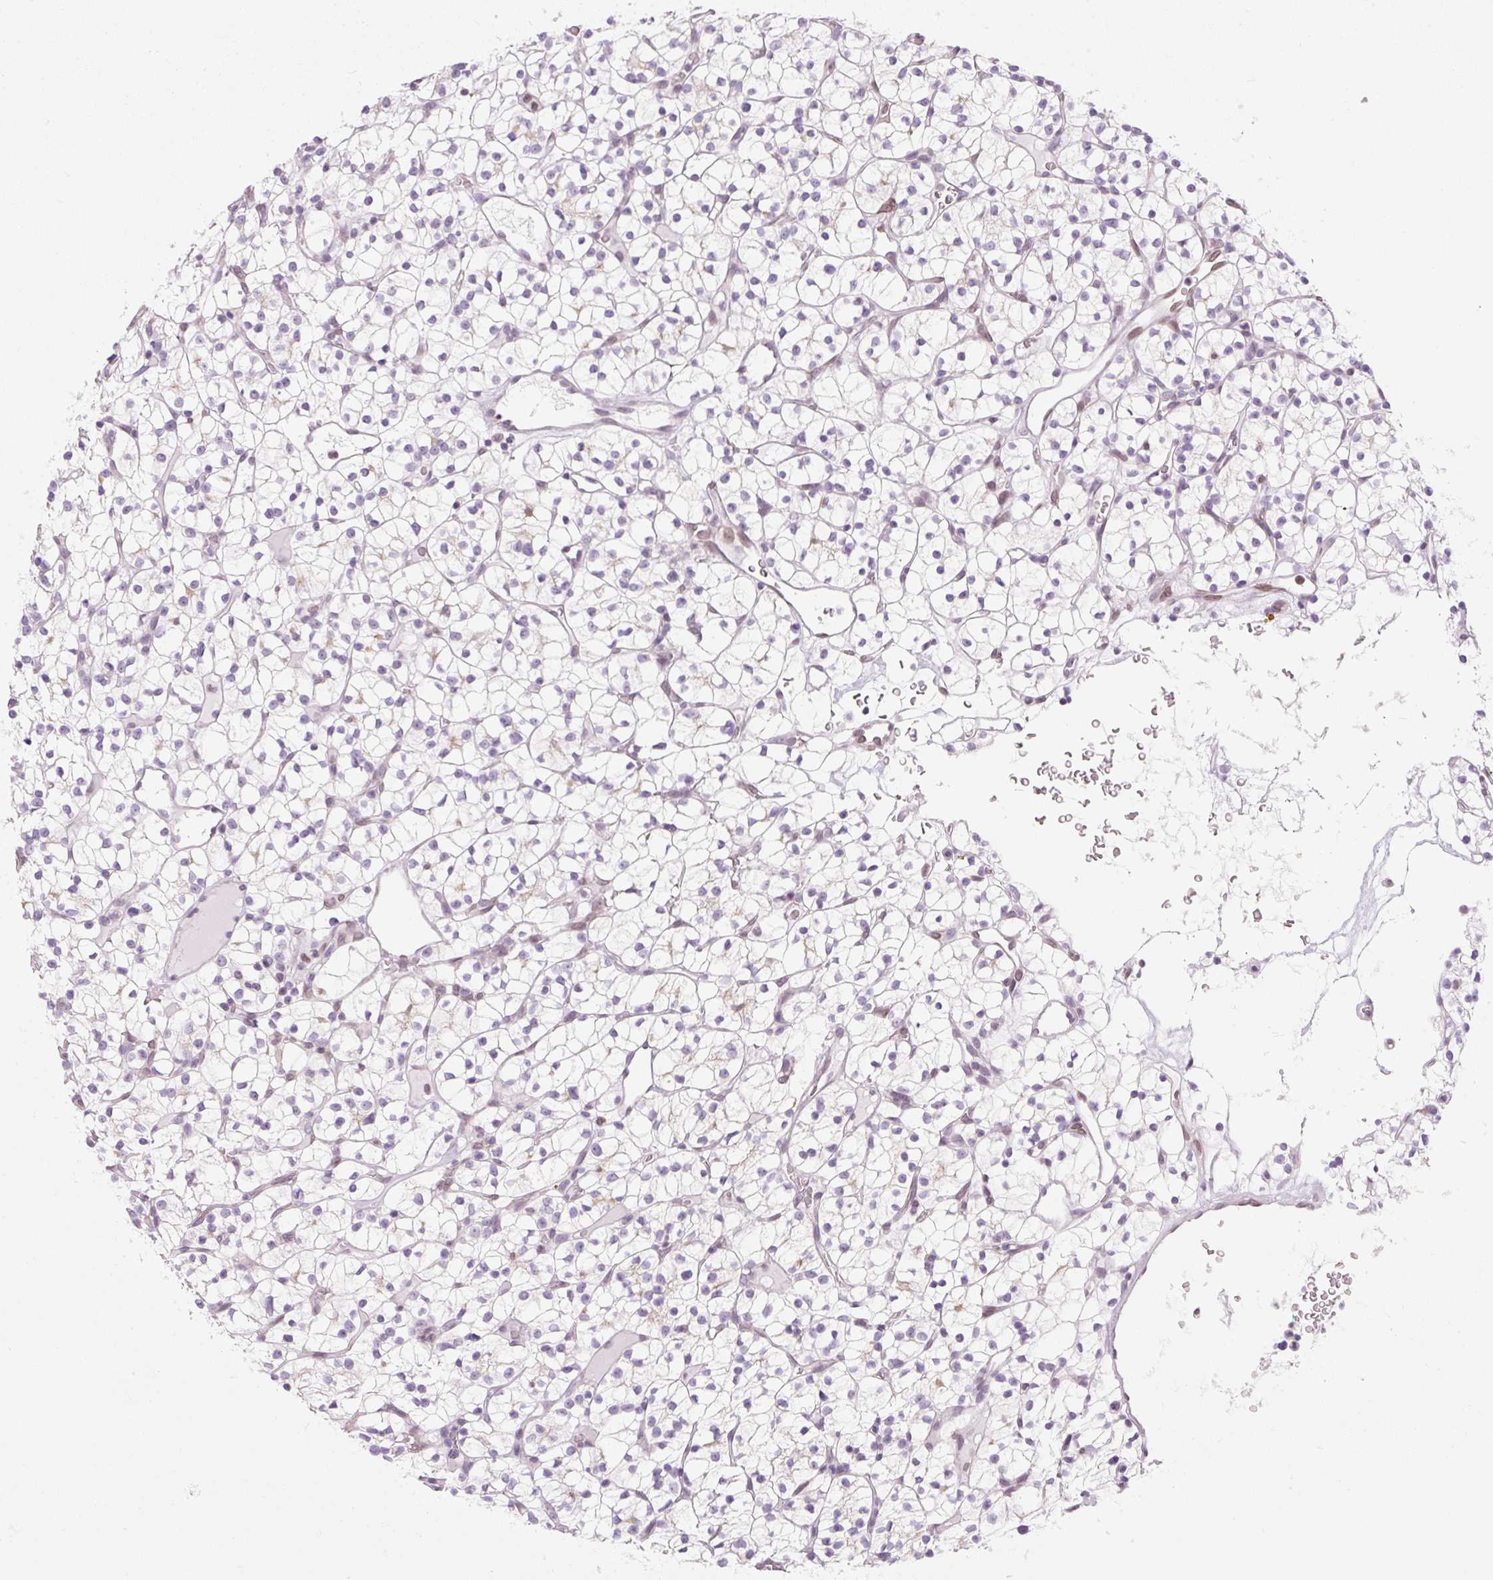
{"staining": {"intensity": "negative", "quantity": "none", "location": "none"}, "tissue": "renal cancer", "cell_type": "Tumor cells", "image_type": "cancer", "snomed": [{"axis": "morphology", "description": "Adenocarcinoma, NOS"}, {"axis": "topography", "description": "Kidney"}], "caption": "High power microscopy image of an IHC photomicrograph of renal cancer, revealing no significant positivity in tumor cells. (Stains: DAB (3,3'-diaminobenzidine) IHC with hematoxylin counter stain, Microscopy: brightfield microscopy at high magnification).", "gene": "SYNE3", "patient": {"sex": "female", "age": 64}}